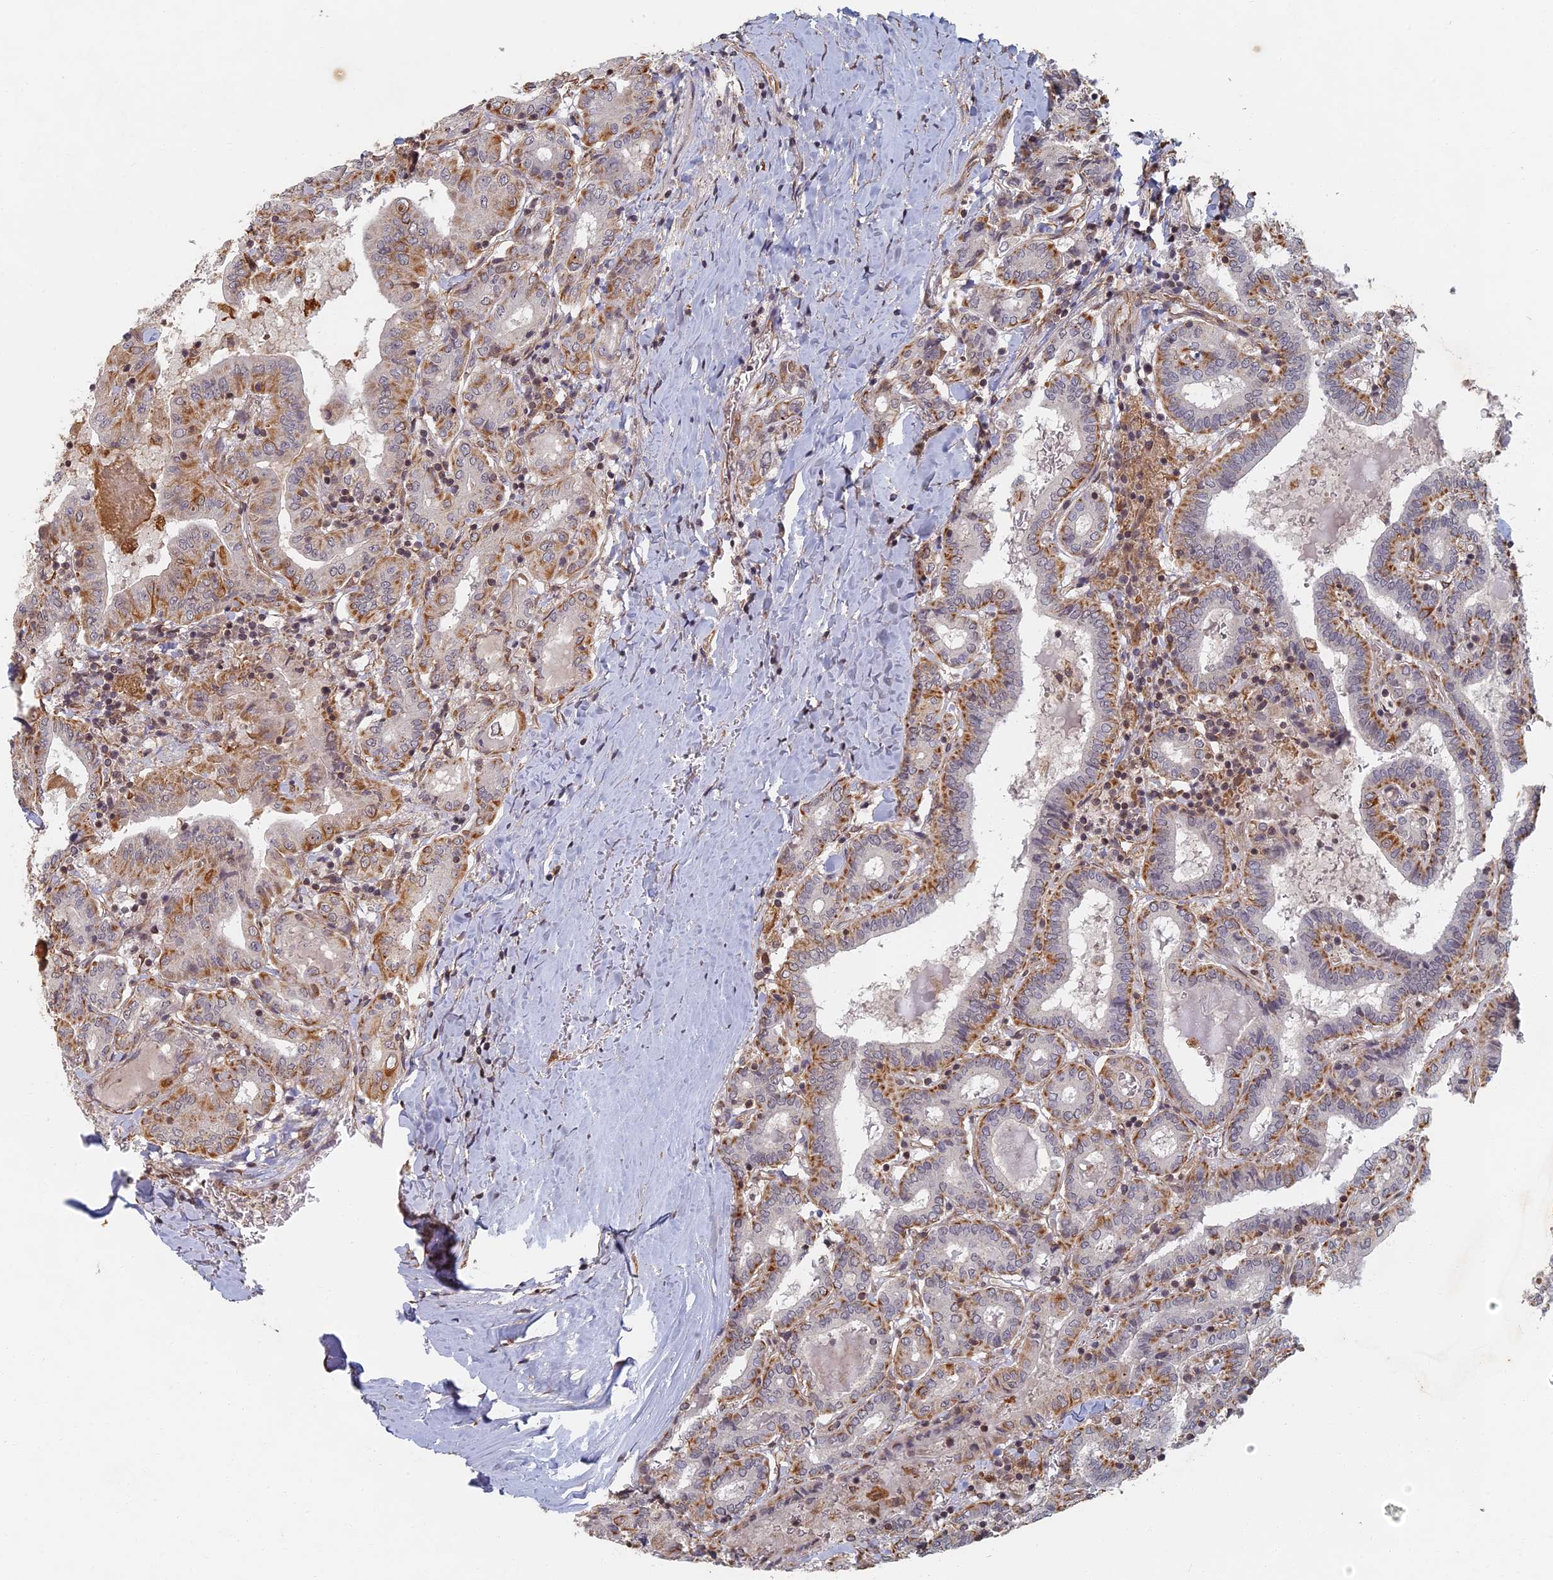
{"staining": {"intensity": "moderate", "quantity": ">75%", "location": "cytoplasmic/membranous"}, "tissue": "thyroid cancer", "cell_type": "Tumor cells", "image_type": "cancer", "snomed": [{"axis": "morphology", "description": "Papillary adenocarcinoma, NOS"}, {"axis": "topography", "description": "Thyroid gland"}], "caption": "Moderate cytoplasmic/membranous protein expression is present in about >75% of tumor cells in thyroid cancer (papillary adenocarcinoma). (DAB = brown stain, brightfield microscopy at high magnification).", "gene": "ABCB10", "patient": {"sex": "female", "age": 72}}